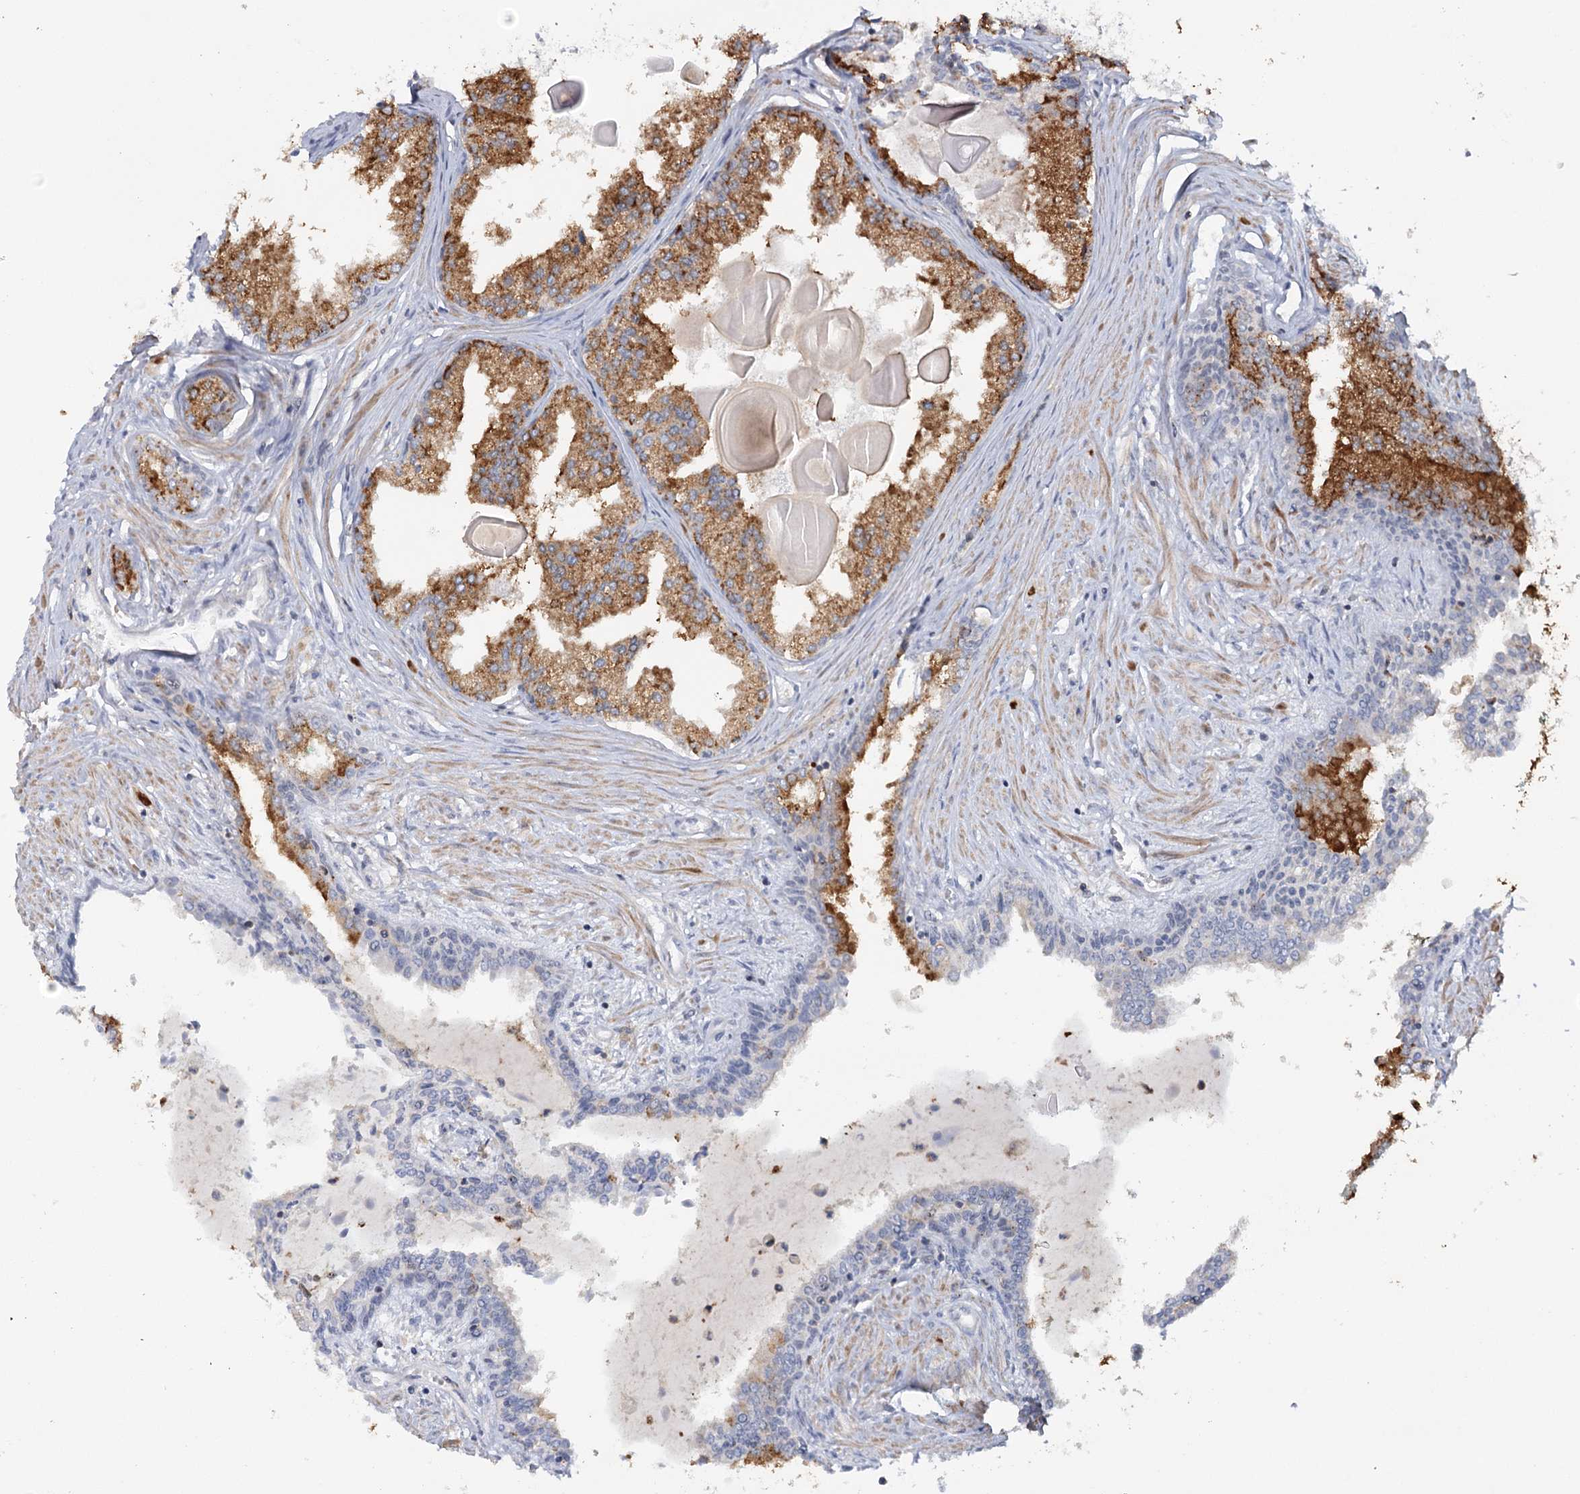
{"staining": {"intensity": "negative", "quantity": "none", "location": "none"}, "tissue": "prostate cancer", "cell_type": "Tumor cells", "image_type": "cancer", "snomed": [{"axis": "morphology", "description": "Adenocarcinoma, High grade"}, {"axis": "topography", "description": "Prostate"}], "caption": "Tumor cells are negative for brown protein staining in prostate cancer (adenocarcinoma (high-grade)).", "gene": "ZC3H8", "patient": {"sex": "male", "age": 68}}